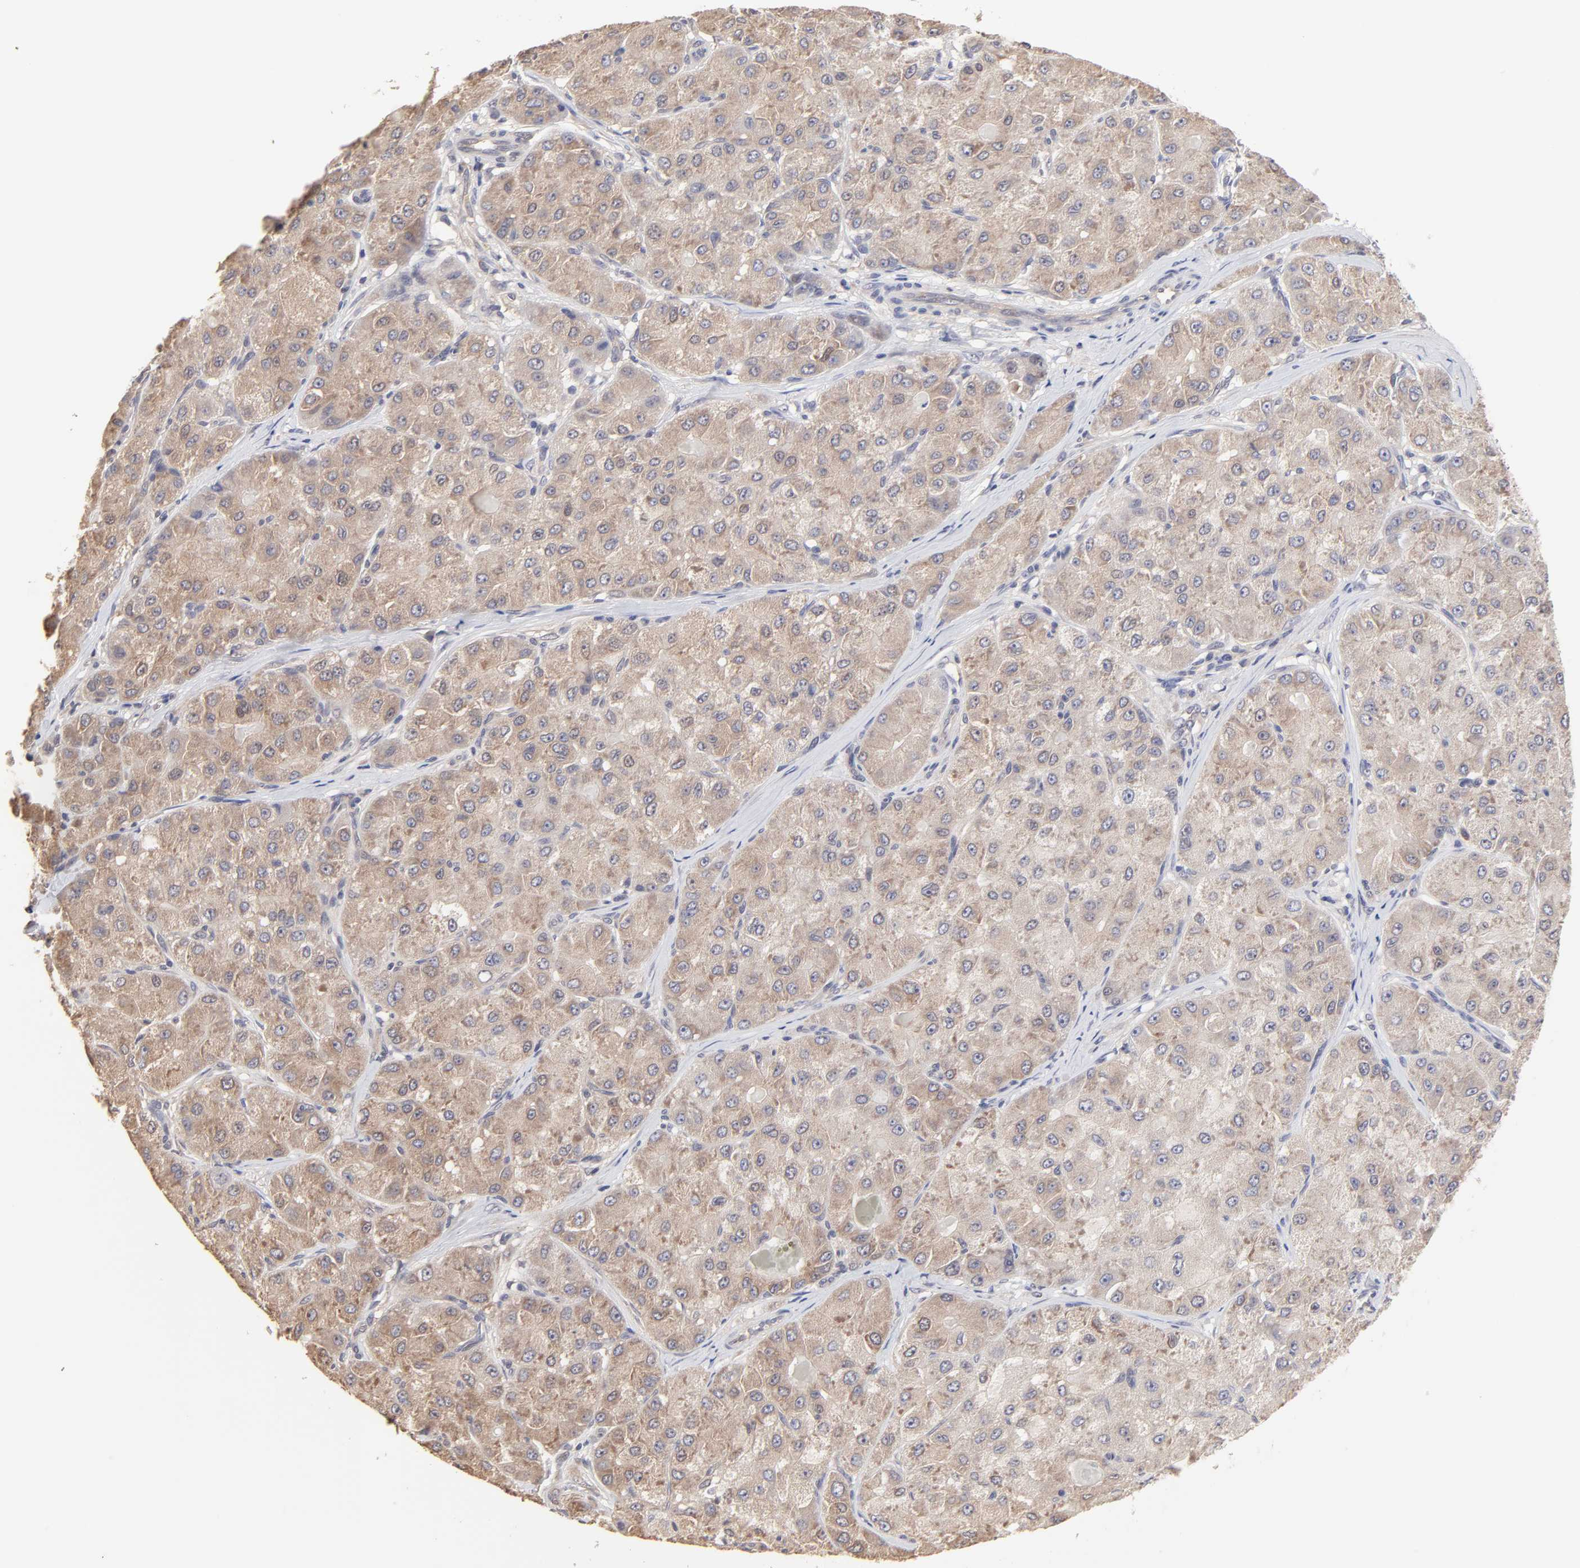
{"staining": {"intensity": "moderate", "quantity": ">75%", "location": "cytoplasmic/membranous"}, "tissue": "liver cancer", "cell_type": "Tumor cells", "image_type": "cancer", "snomed": [{"axis": "morphology", "description": "Carcinoma, Hepatocellular, NOS"}, {"axis": "topography", "description": "Liver"}], "caption": "Tumor cells show medium levels of moderate cytoplasmic/membranous expression in about >75% of cells in hepatocellular carcinoma (liver). Immunohistochemistry stains the protein in brown and the nuclei are stained blue.", "gene": "CCT2", "patient": {"sex": "male", "age": 80}}